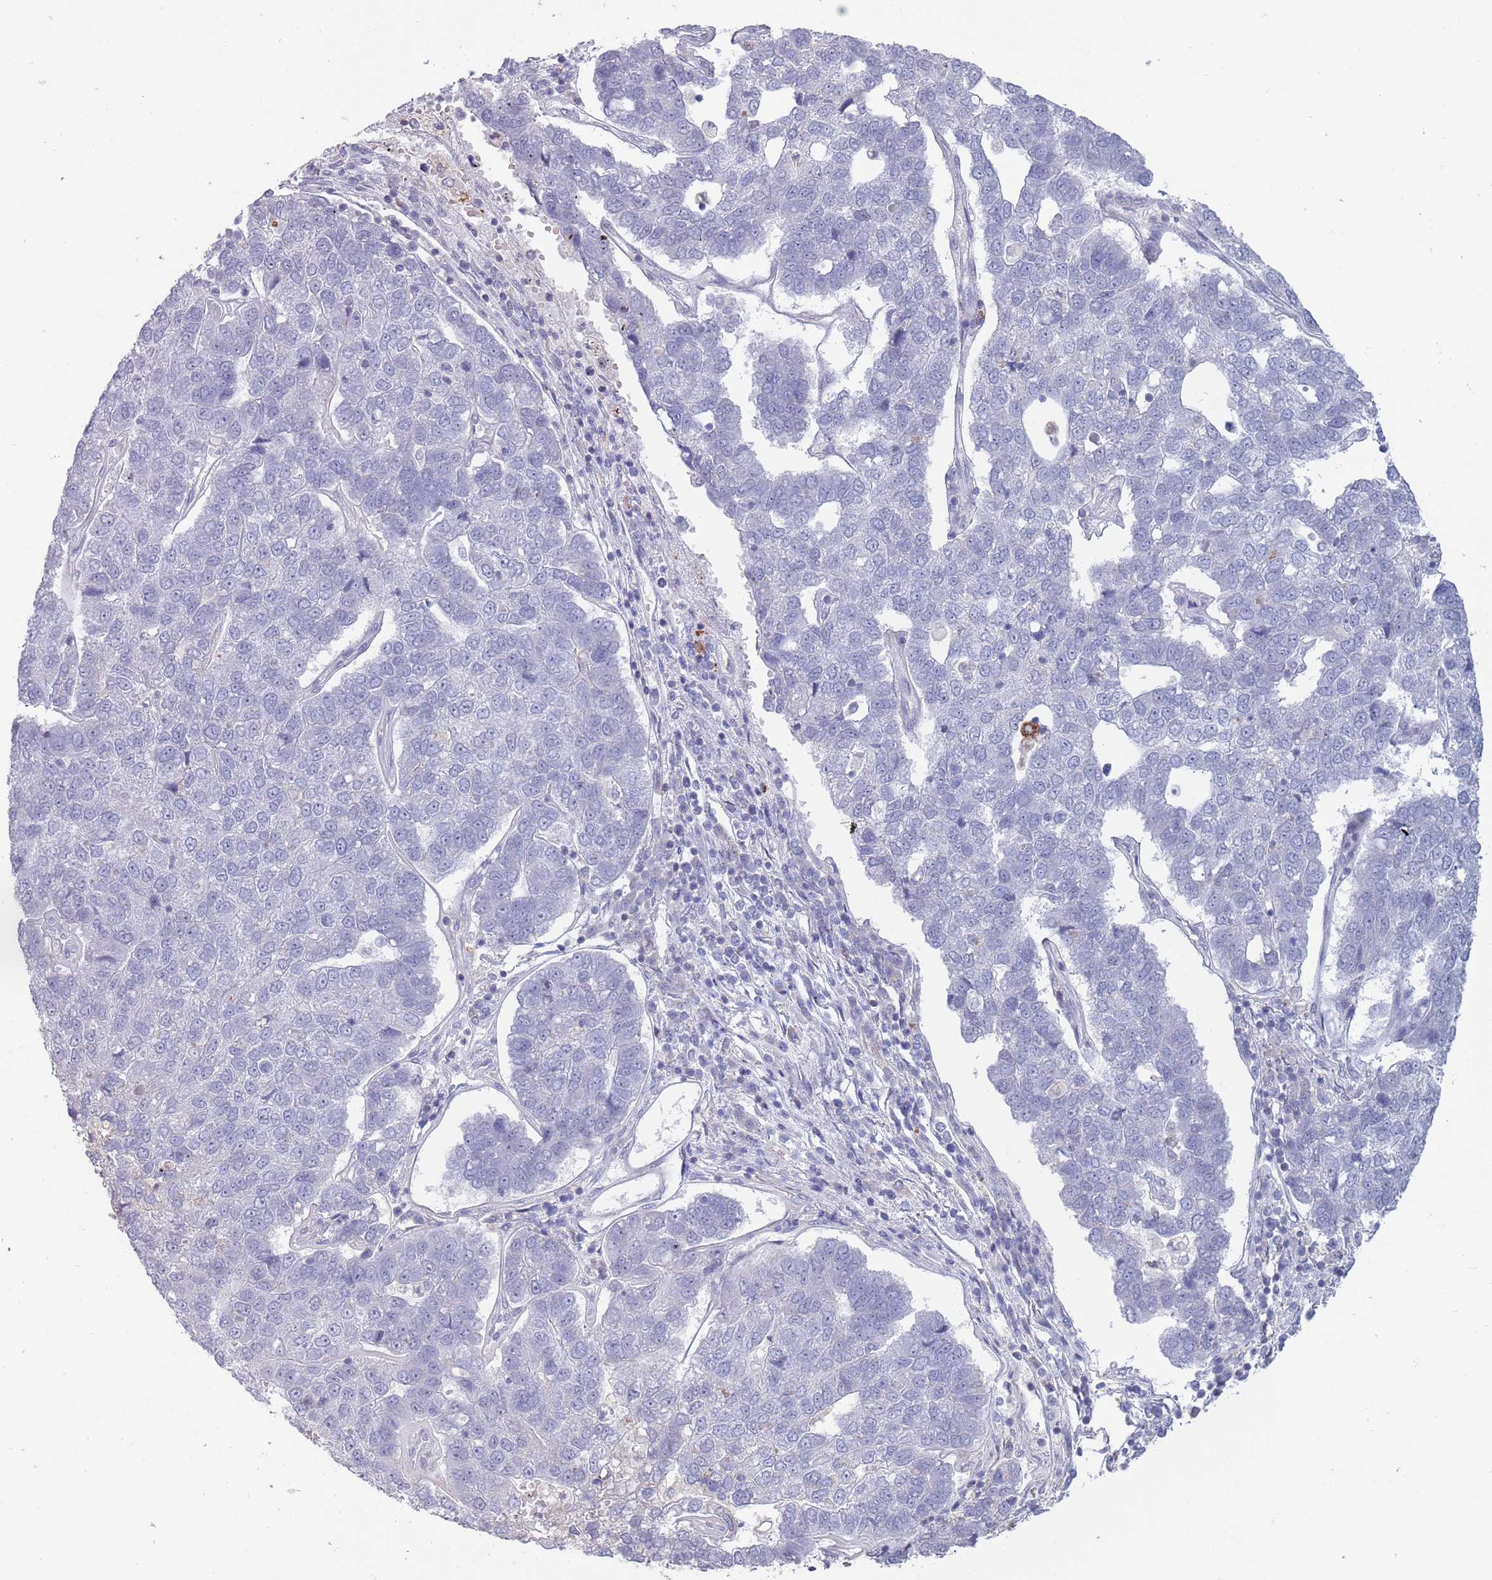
{"staining": {"intensity": "negative", "quantity": "none", "location": "none"}, "tissue": "pancreatic cancer", "cell_type": "Tumor cells", "image_type": "cancer", "snomed": [{"axis": "morphology", "description": "Adenocarcinoma, NOS"}, {"axis": "topography", "description": "Pancreas"}], "caption": "A histopathology image of pancreatic cancer (adenocarcinoma) stained for a protein displays no brown staining in tumor cells.", "gene": "ACSBG1", "patient": {"sex": "female", "age": 61}}